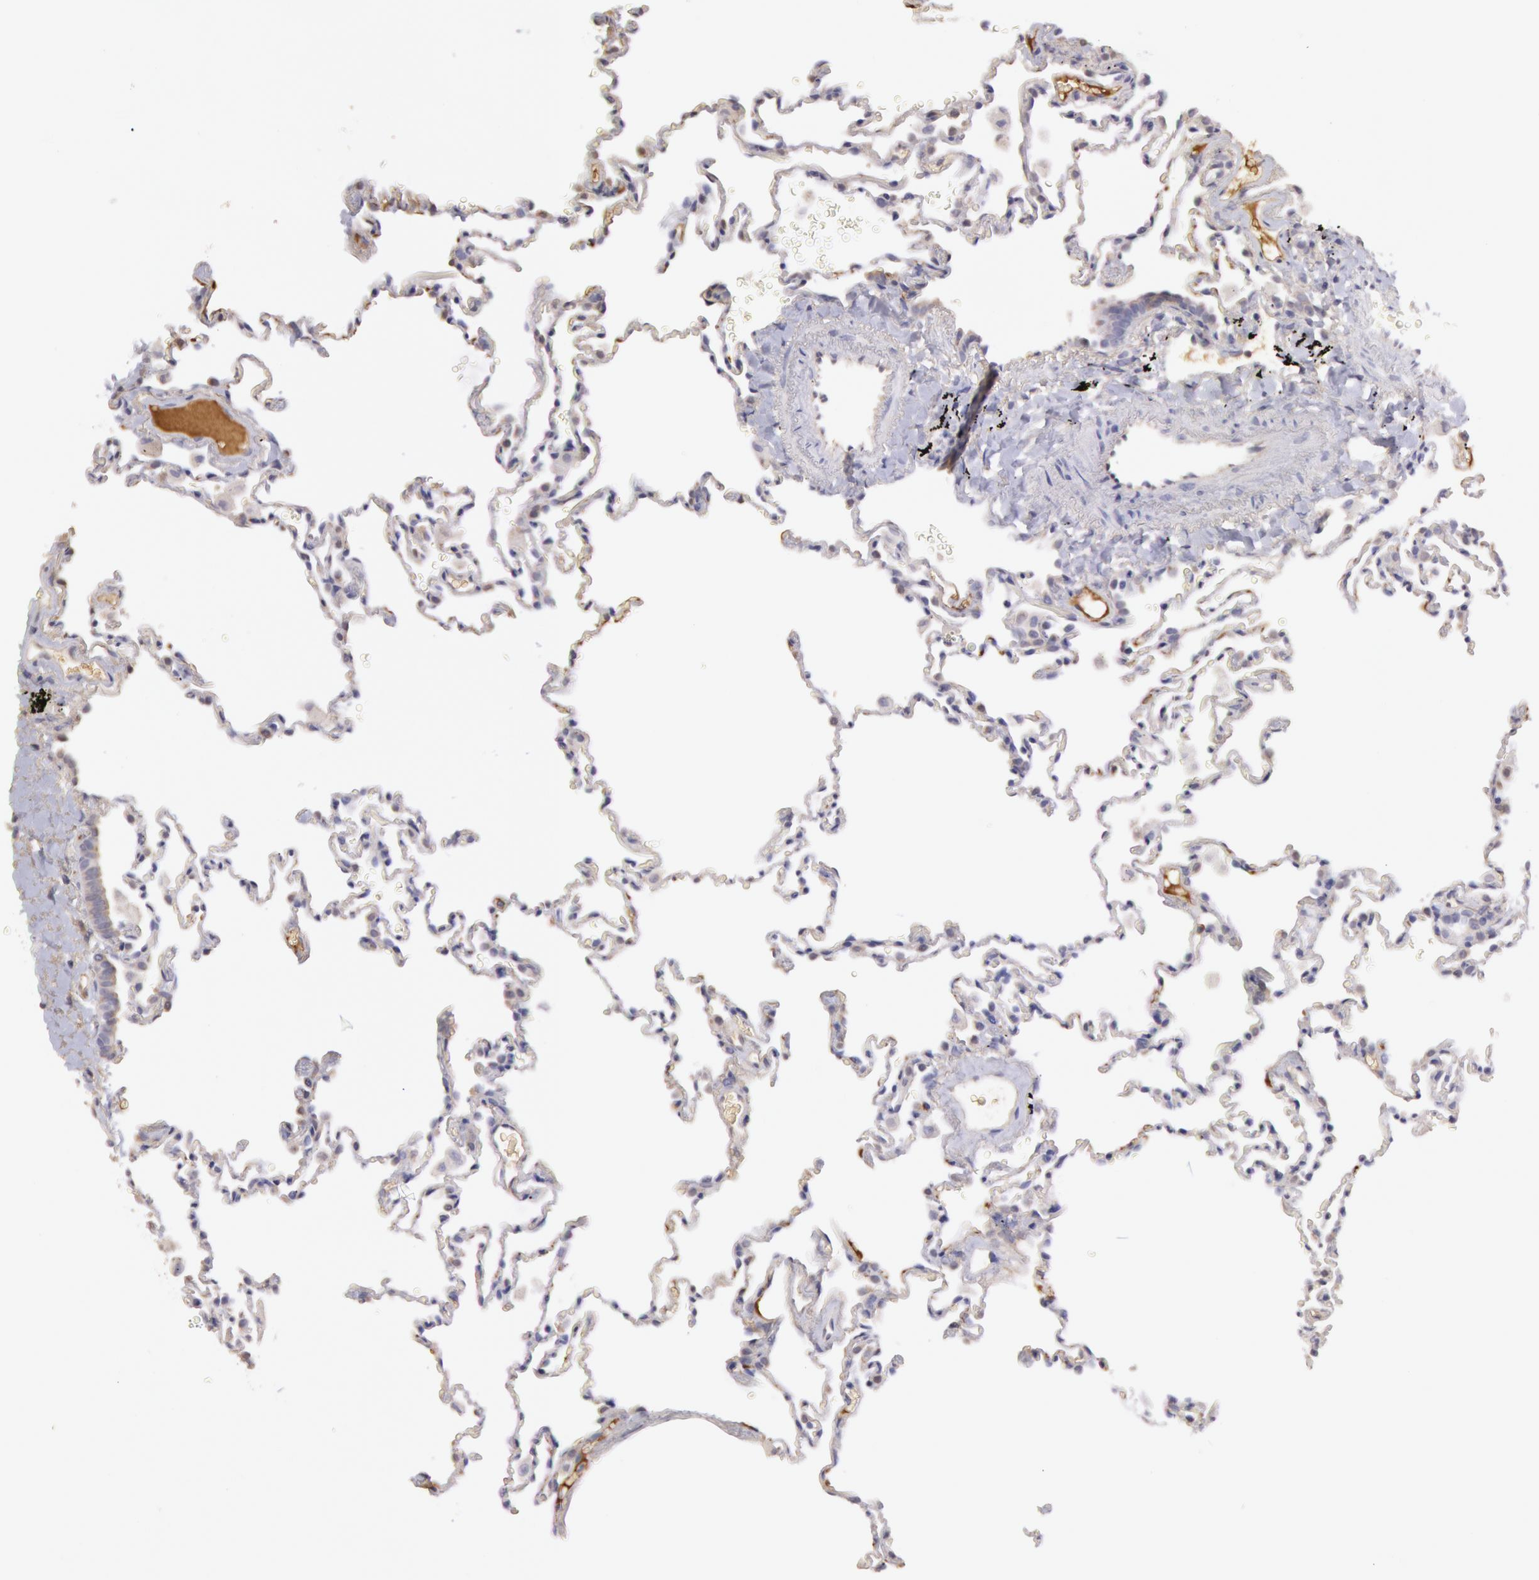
{"staining": {"intensity": "negative", "quantity": "none", "location": "none"}, "tissue": "lung", "cell_type": "Alveolar cells", "image_type": "normal", "snomed": [{"axis": "morphology", "description": "Normal tissue, NOS"}, {"axis": "topography", "description": "Lung"}], "caption": "A photomicrograph of lung stained for a protein reveals no brown staining in alveolar cells.", "gene": "C1R", "patient": {"sex": "male", "age": 59}}